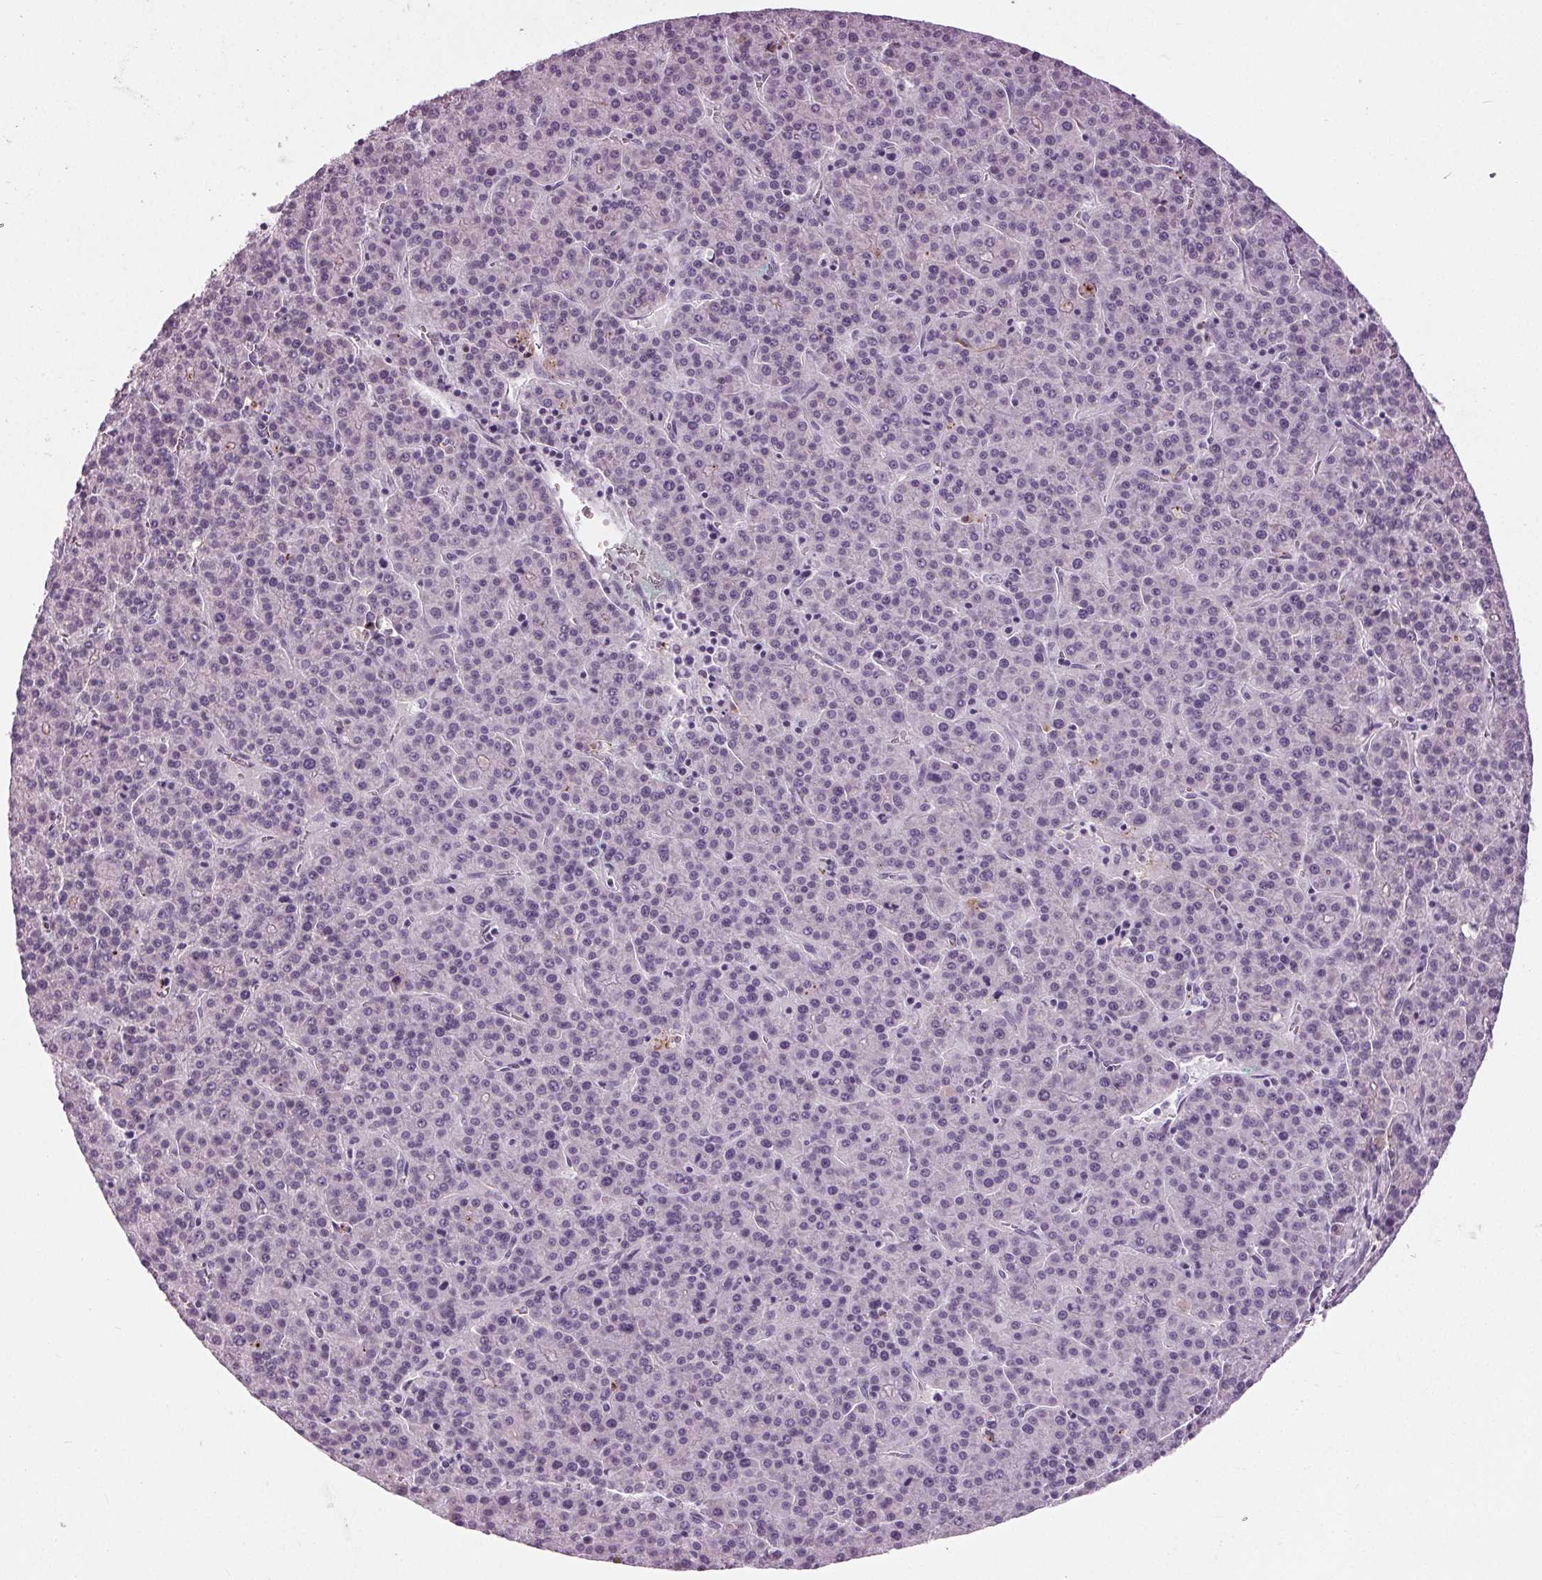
{"staining": {"intensity": "negative", "quantity": "none", "location": "none"}, "tissue": "liver cancer", "cell_type": "Tumor cells", "image_type": "cancer", "snomed": [{"axis": "morphology", "description": "Carcinoma, Hepatocellular, NOS"}, {"axis": "topography", "description": "Liver"}], "caption": "Tumor cells are negative for protein expression in human liver hepatocellular carcinoma.", "gene": "CYP3A43", "patient": {"sex": "female", "age": 58}}